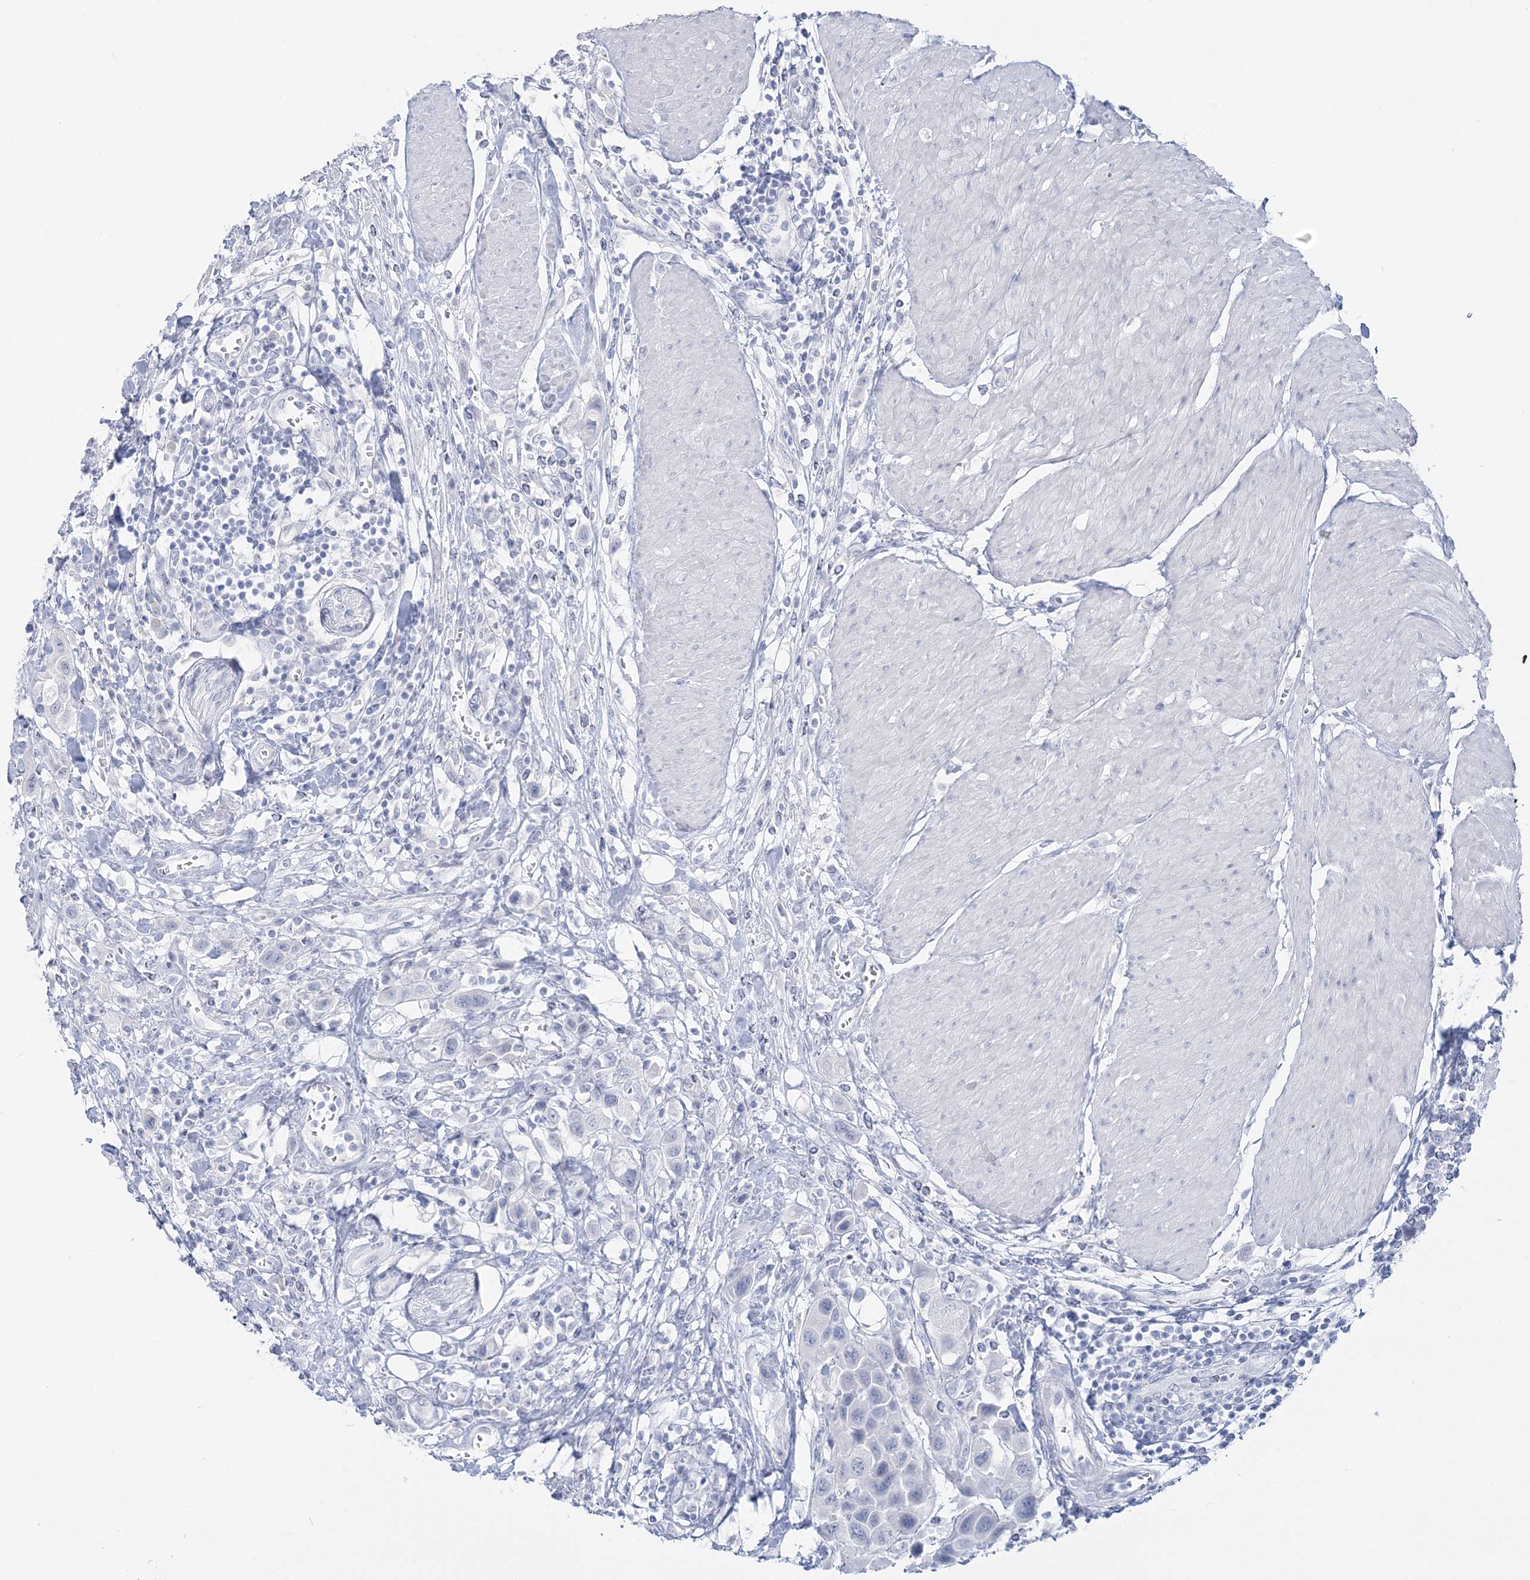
{"staining": {"intensity": "negative", "quantity": "none", "location": "none"}, "tissue": "urothelial cancer", "cell_type": "Tumor cells", "image_type": "cancer", "snomed": [{"axis": "morphology", "description": "Urothelial carcinoma, High grade"}, {"axis": "topography", "description": "Urinary bladder"}], "caption": "The micrograph shows no significant expression in tumor cells of high-grade urothelial carcinoma.", "gene": "CYP3A4", "patient": {"sex": "male", "age": 50}}